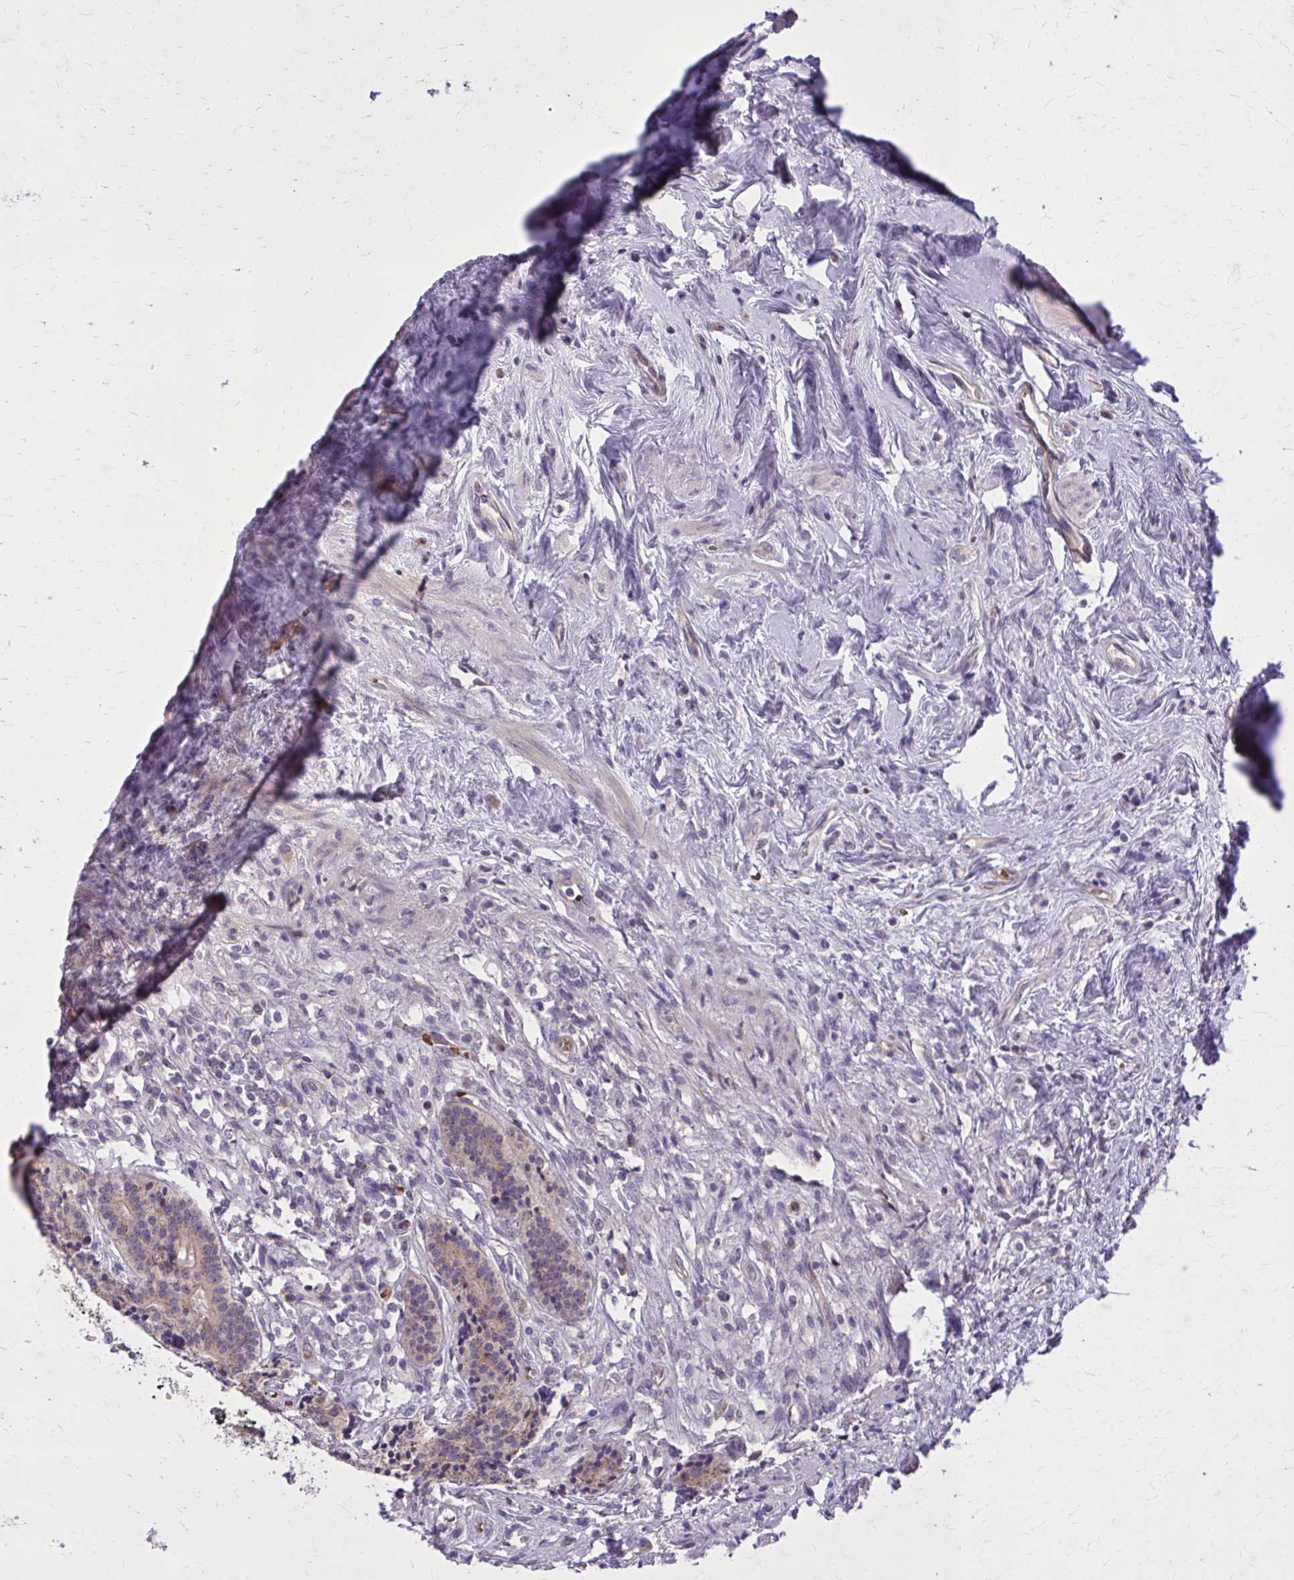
{"staining": {"intensity": "weak", "quantity": ">75%", "location": "cytoplasmic/membranous"}, "tissue": "carcinoid", "cell_type": "Tumor cells", "image_type": "cancer", "snomed": [{"axis": "morphology", "description": "Carcinoid, malignant, NOS"}, {"axis": "topography", "description": "Small intestine"}], "caption": "A brown stain shows weak cytoplasmic/membranous staining of a protein in human malignant carcinoid tumor cells. (DAB (3,3'-diaminobenzidine) = brown stain, brightfield microscopy at high magnification).", "gene": "SNF8", "patient": {"sex": "female", "age": 73}}